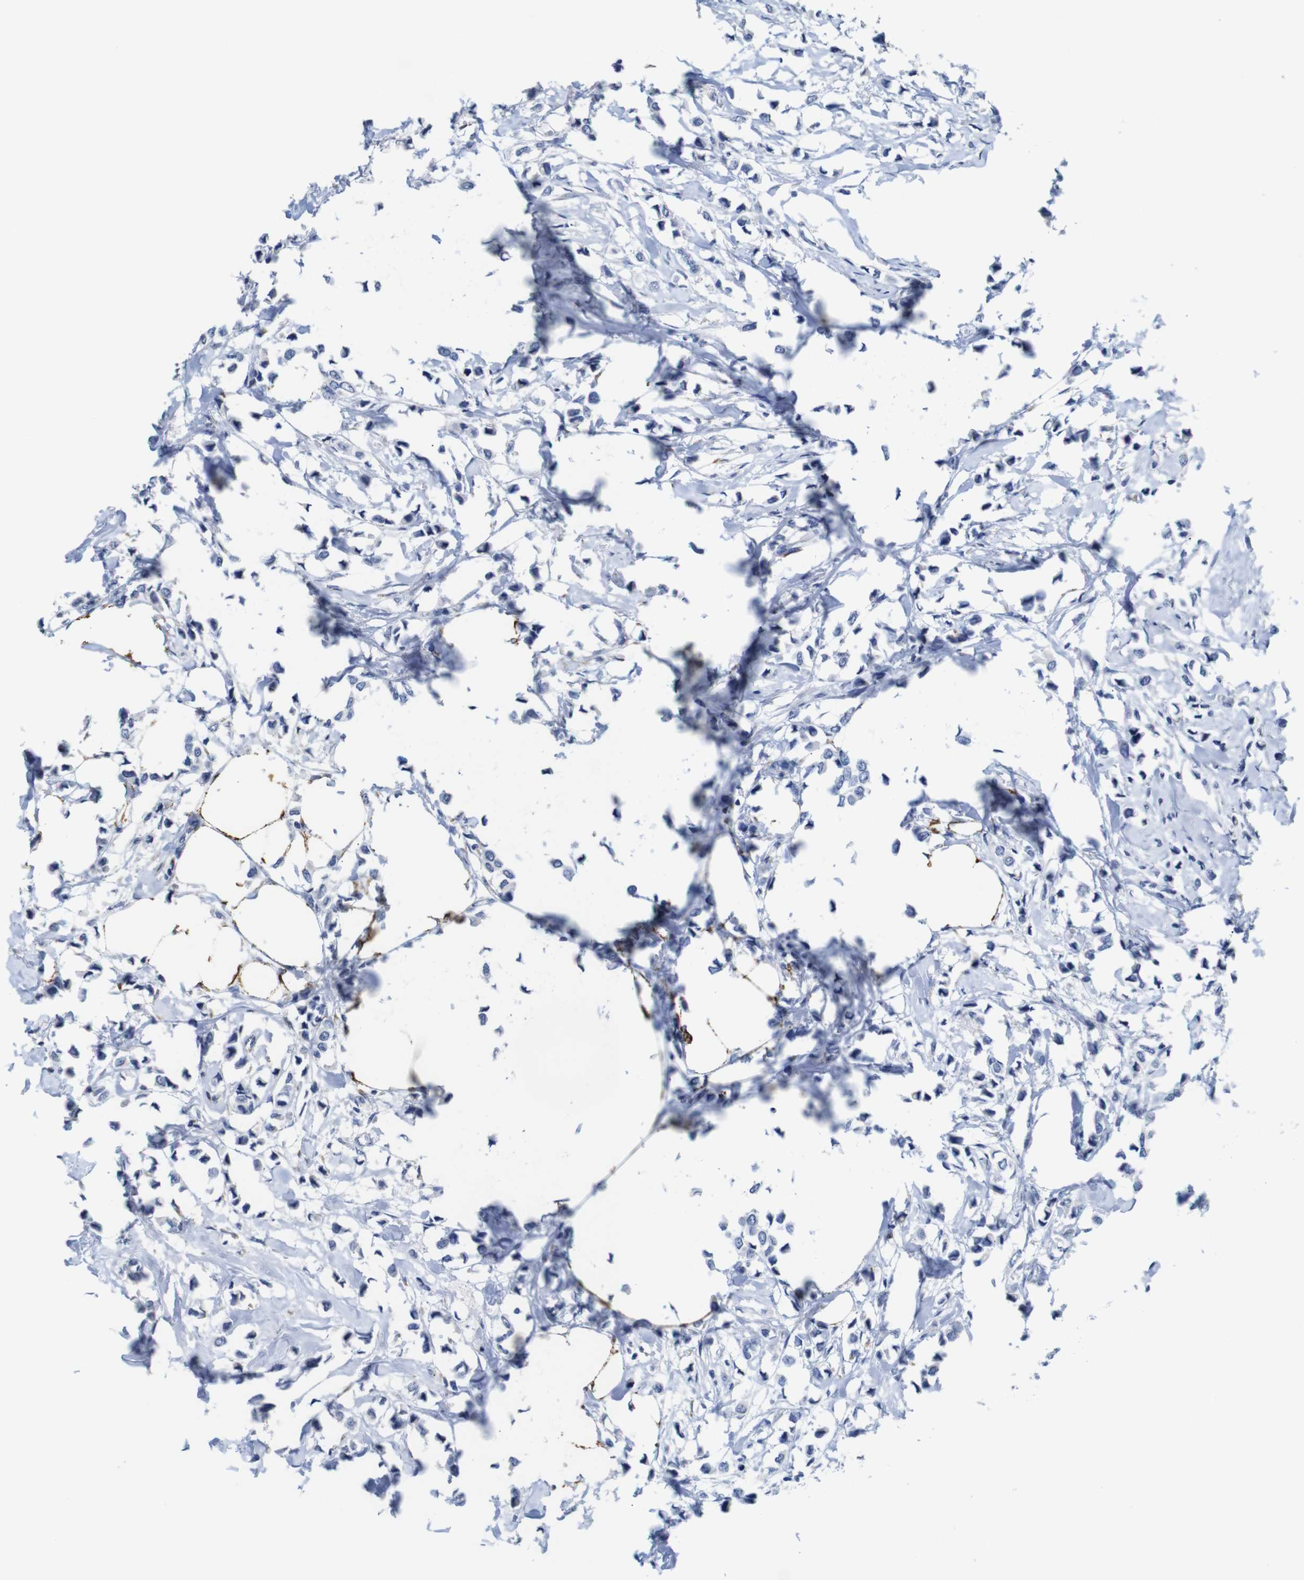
{"staining": {"intensity": "negative", "quantity": "none", "location": "none"}, "tissue": "breast cancer", "cell_type": "Tumor cells", "image_type": "cancer", "snomed": [{"axis": "morphology", "description": "Lobular carcinoma"}, {"axis": "topography", "description": "Breast"}], "caption": "This photomicrograph is of breast cancer (lobular carcinoma) stained with immunohistochemistry (IHC) to label a protein in brown with the nuclei are counter-stained blue. There is no expression in tumor cells.", "gene": "MAOA", "patient": {"sex": "female", "age": 51}}